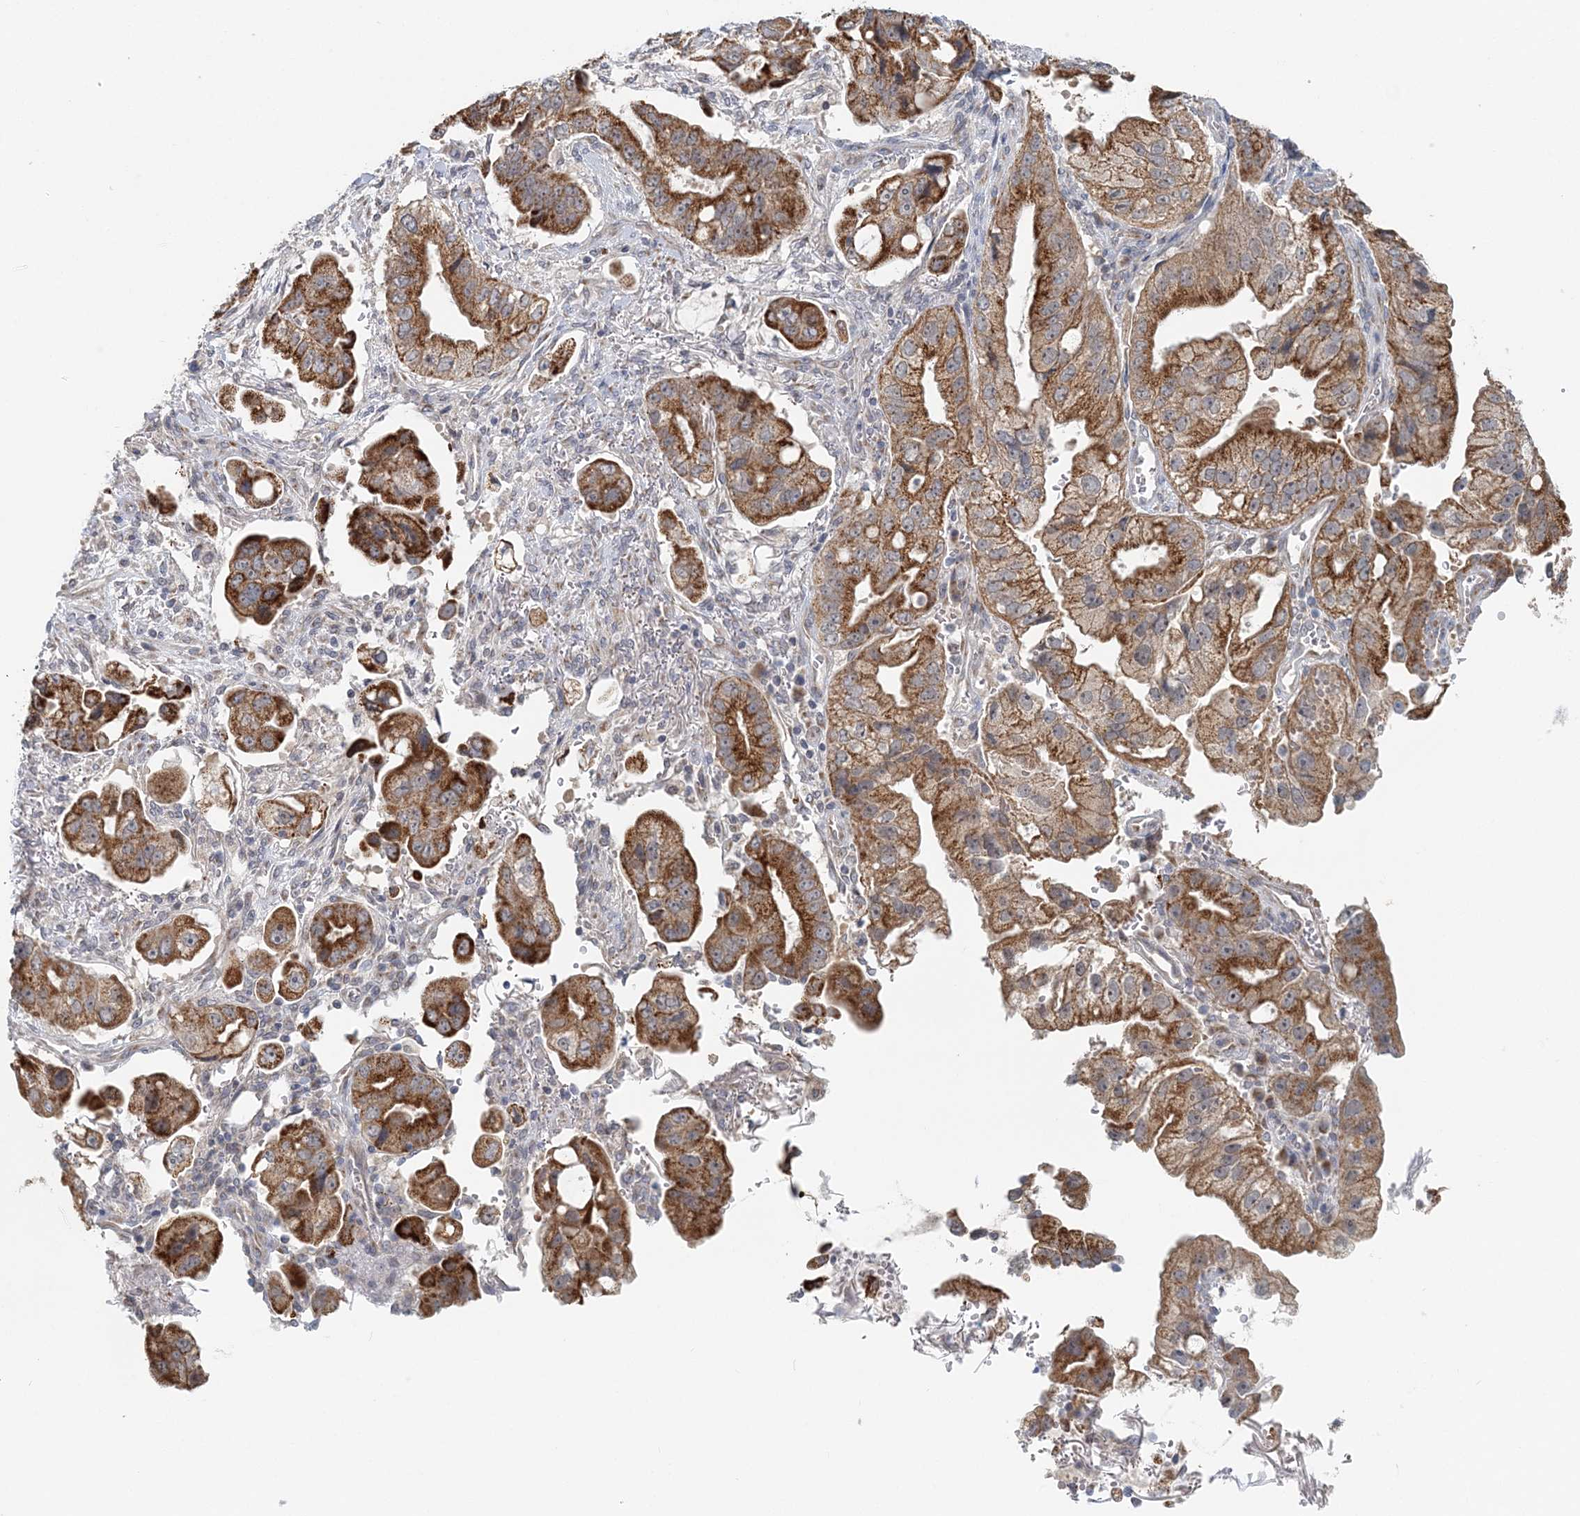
{"staining": {"intensity": "strong", "quantity": ">75%", "location": "cytoplasmic/membranous"}, "tissue": "stomach cancer", "cell_type": "Tumor cells", "image_type": "cancer", "snomed": [{"axis": "morphology", "description": "Adenocarcinoma, NOS"}, {"axis": "topography", "description": "Stomach"}], "caption": "Stomach adenocarcinoma tissue reveals strong cytoplasmic/membranous positivity in about >75% of tumor cells, visualized by immunohistochemistry.", "gene": "RNF150", "patient": {"sex": "male", "age": 62}}